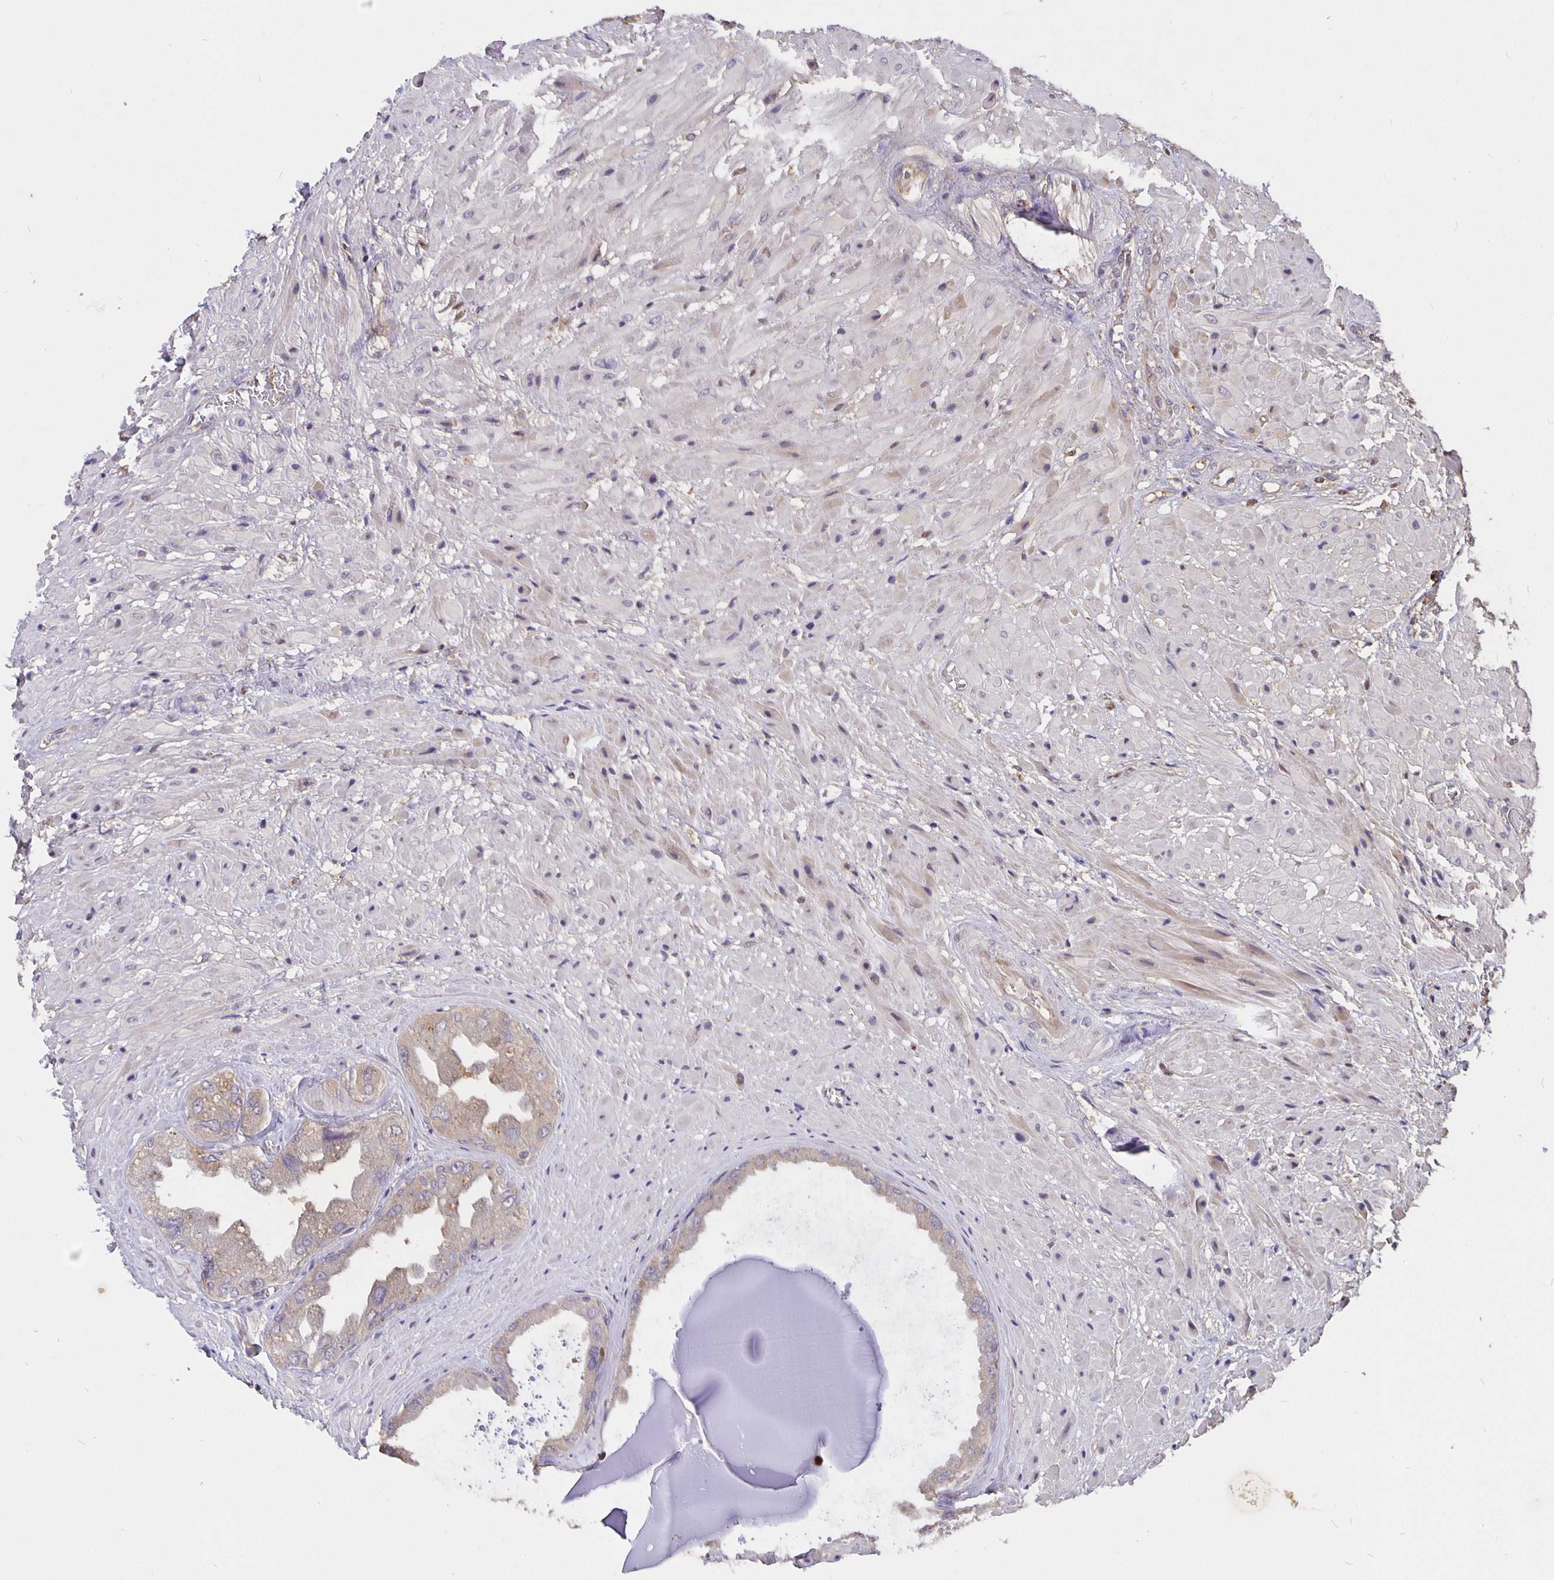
{"staining": {"intensity": "weak", "quantity": "25%-75%", "location": "cytoplasmic/membranous"}, "tissue": "seminal vesicle", "cell_type": "Glandular cells", "image_type": "normal", "snomed": [{"axis": "morphology", "description": "Normal tissue, NOS"}, {"axis": "topography", "description": "Seminal veicle"}], "caption": "Glandular cells exhibit low levels of weak cytoplasmic/membranous positivity in approximately 25%-75% of cells in unremarkable human seminal vesicle.", "gene": "NOG", "patient": {"sex": "male", "age": 55}}